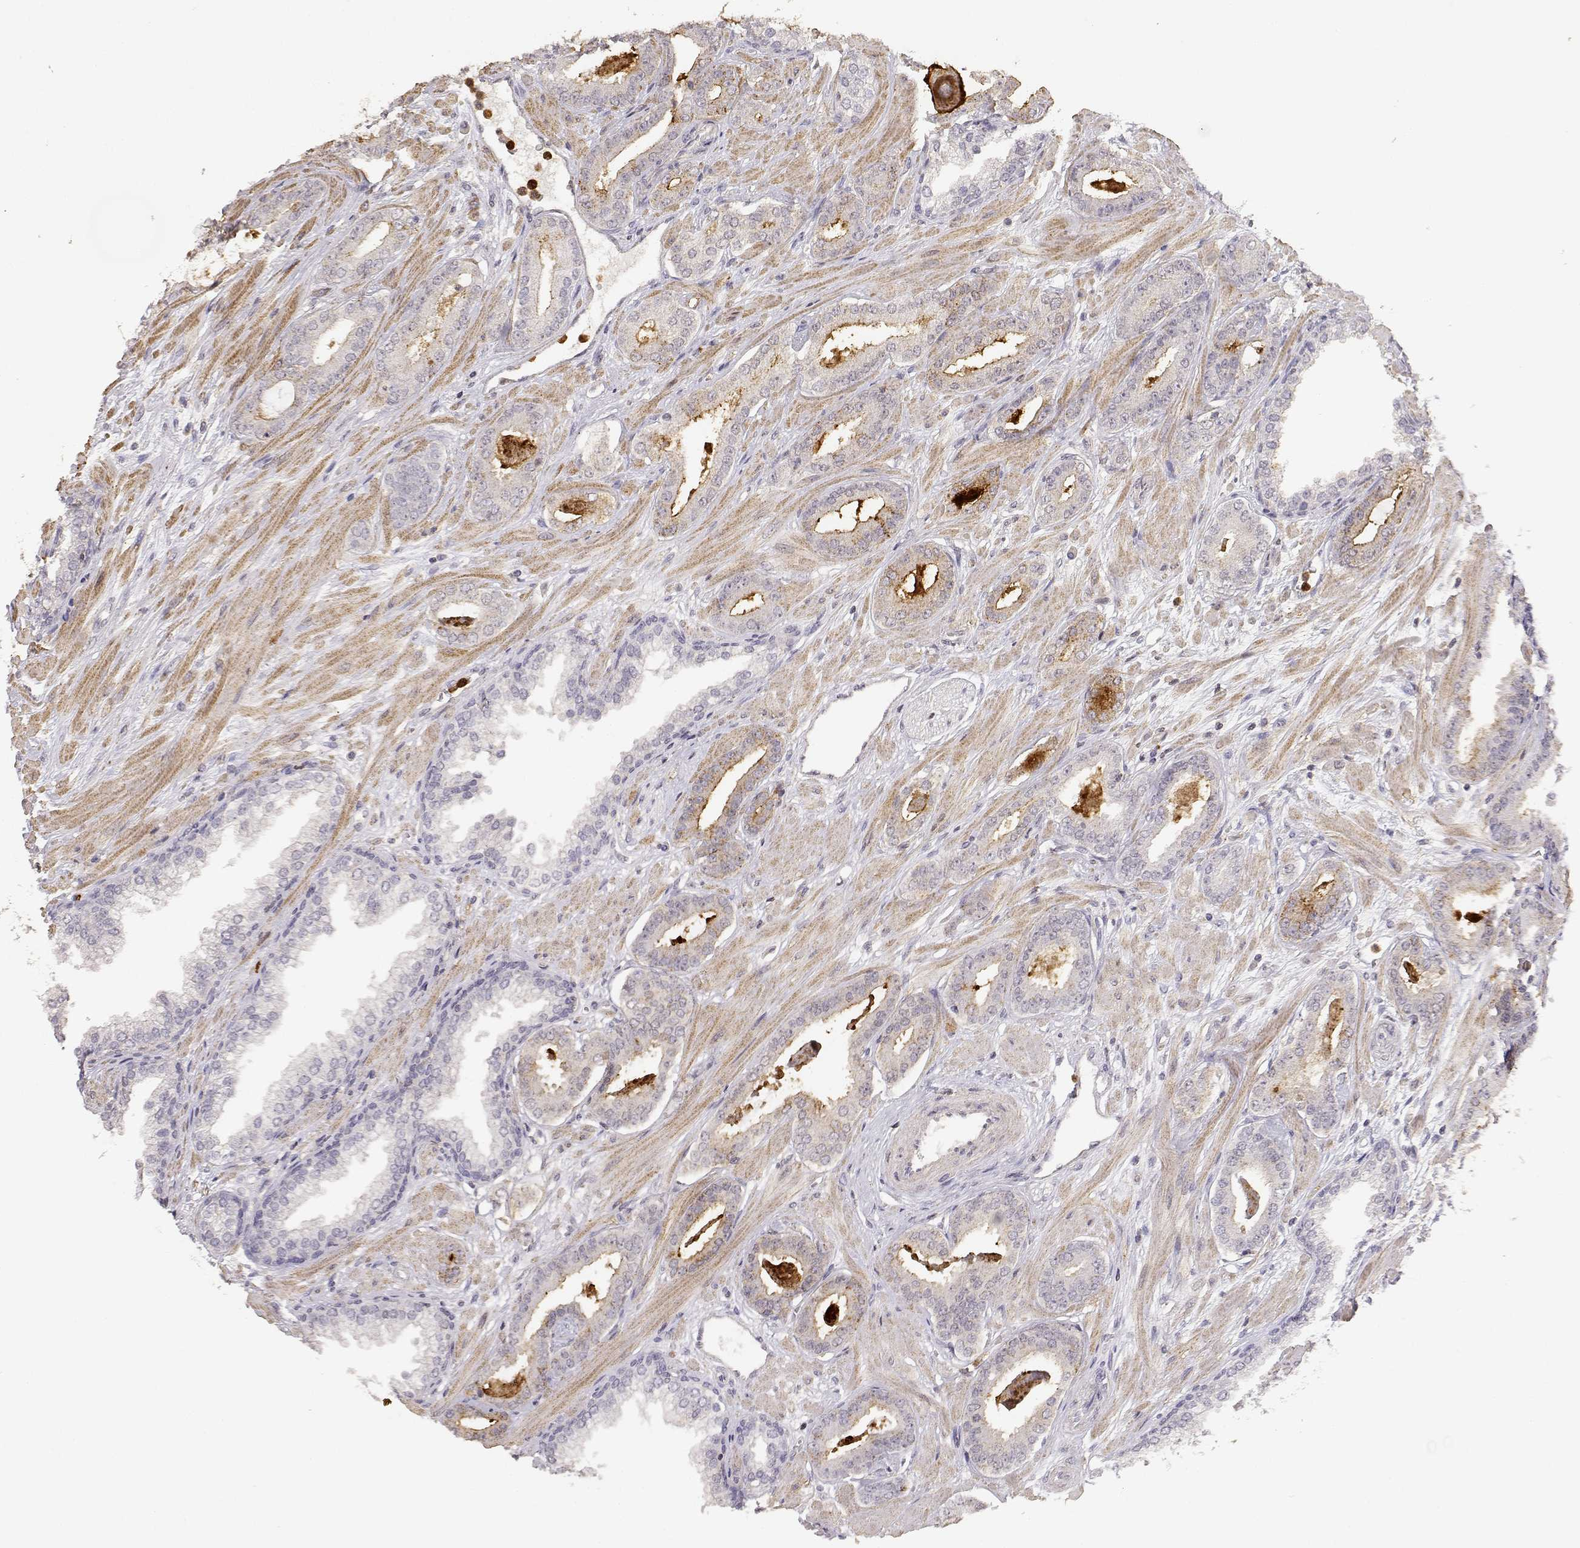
{"staining": {"intensity": "moderate", "quantity": "<25%", "location": "cytoplasmic/membranous"}, "tissue": "prostate cancer", "cell_type": "Tumor cells", "image_type": "cancer", "snomed": [{"axis": "morphology", "description": "Adenocarcinoma, Low grade"}, {"axis": "topography", "description": "Prostate"}], "caption": "A brown stain highlights moderate cytoplasmic/membranous positivity of a protein in prostate cancer (adenocarcinoma (low-grade)) tumor cells.", "gene": "TNFRSF10C", "patient": {"sex": "male", "age": 61}}